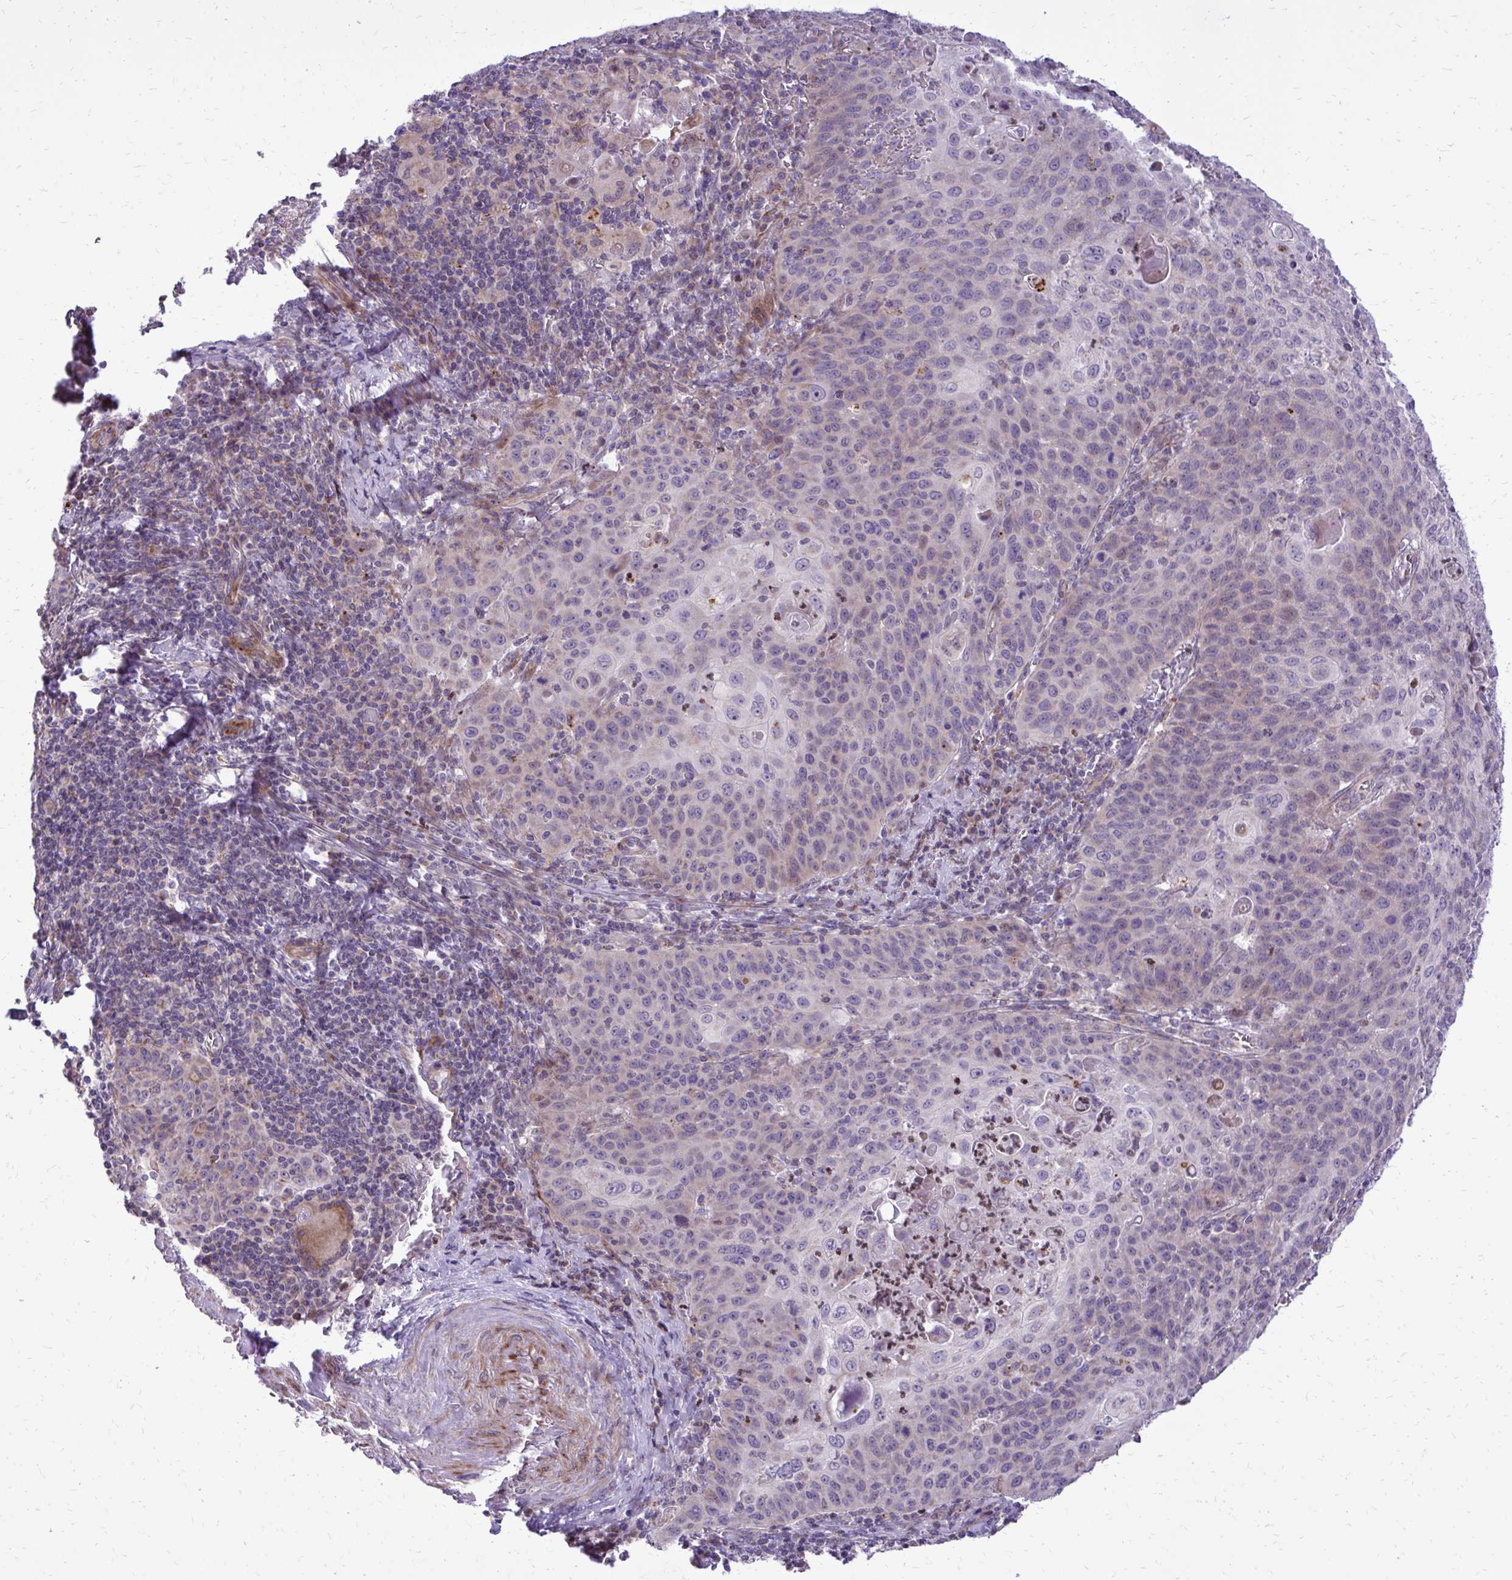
{"staining": {"intensity": "weak", "quantity": "<25%", "location": "cytoplasmic/membranous"}, "tissue": "cervical cancer", "cell_type": "Tumor cells", "image_type": "cancer", "snomed": [{"axis": "morphology", "description": "Squamous cell carcinoma, NOS"}, {"axis": "topography", "description": "Cervix"}], "caption": "Tumor cells show no significant positivity in squamous cell carcinoma (cervical).", "gene": "ABCC3", "patient": {"sex": "female", "age": 65}}